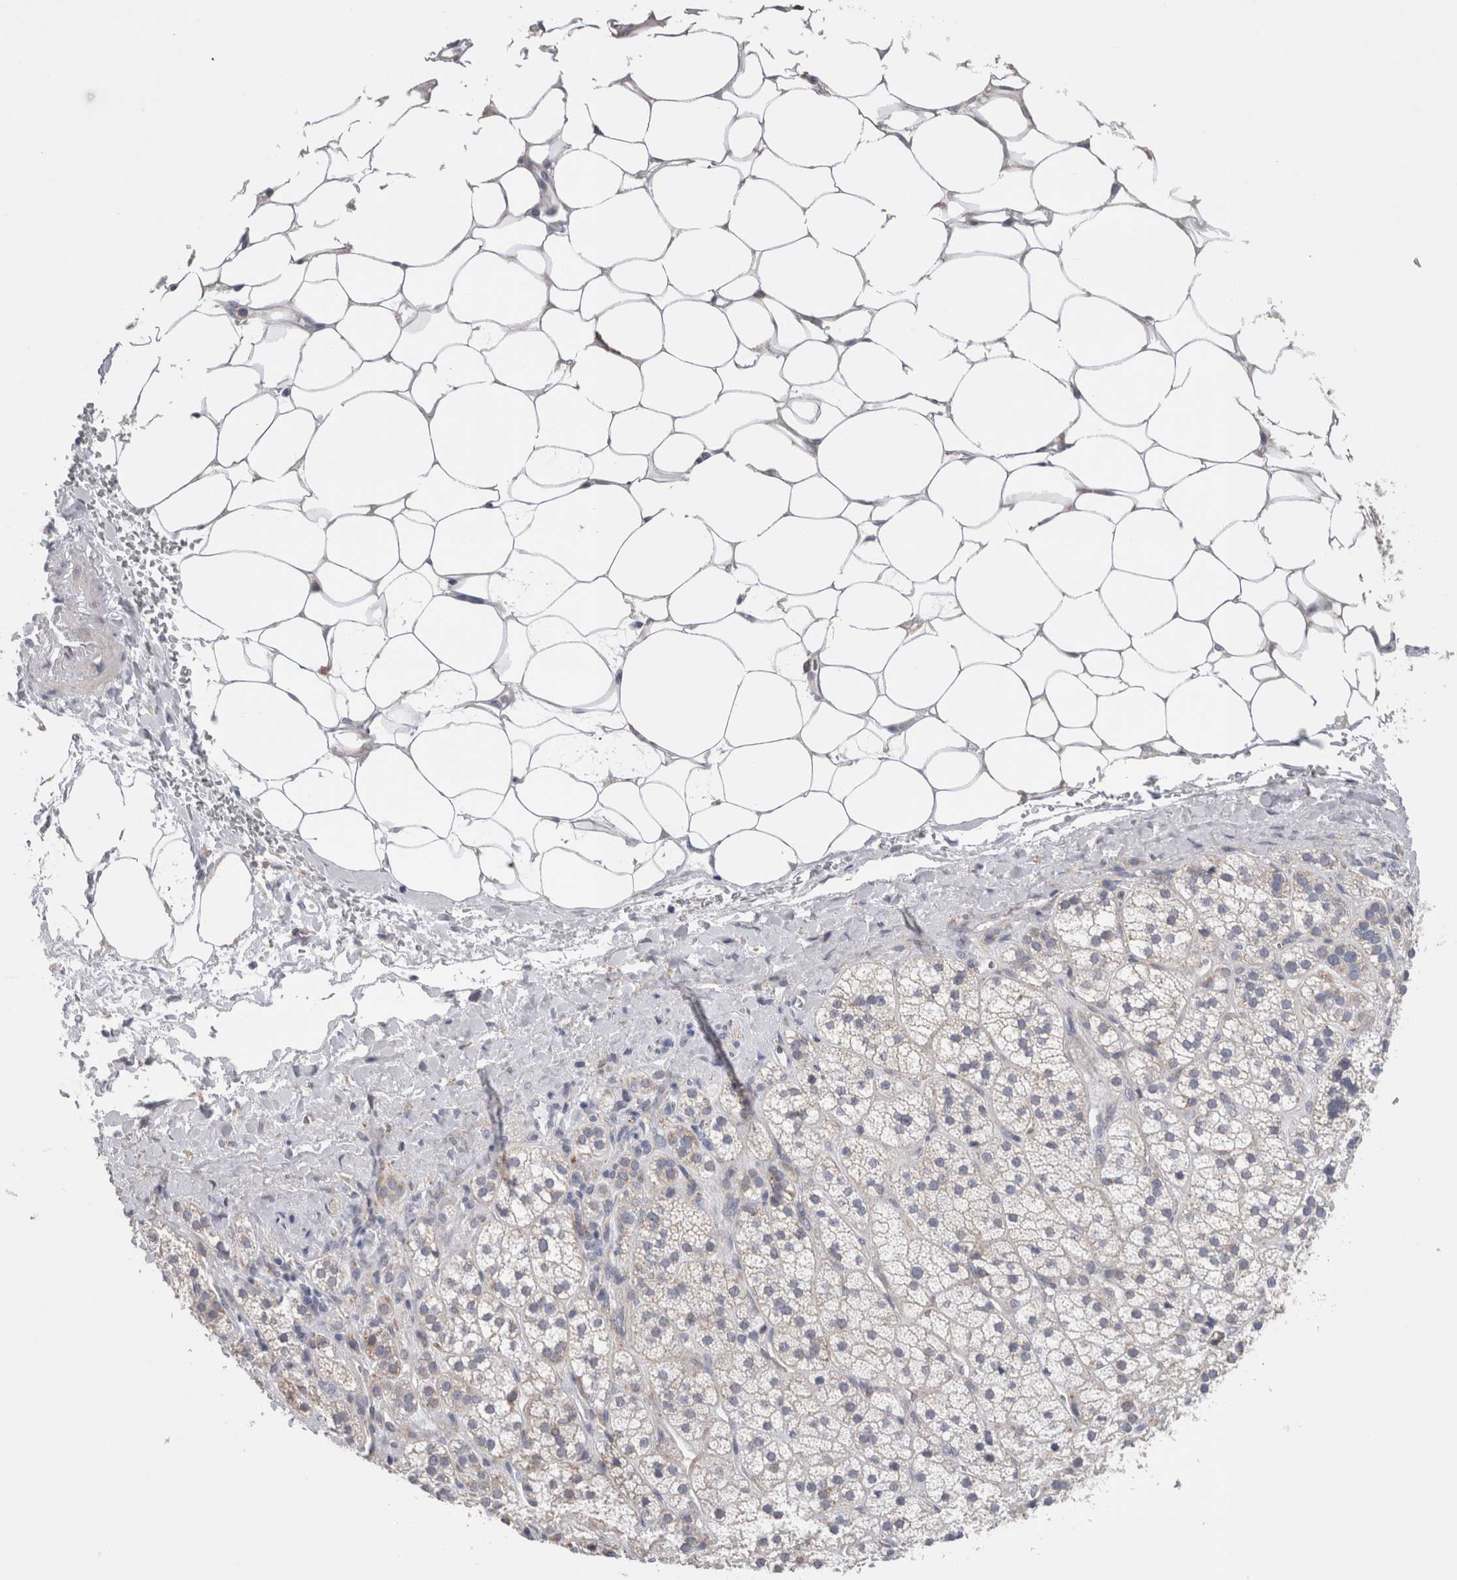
{"staining": {"intensity": "negative", "quantity": "none", "location": "none"}, "tissue": "adrenal gland", "cell_type": "Glandular cells", "image_type": "normal", "snomed": [{"axis": "morphology", "description": "Normal tissue, NOS"}, {"axis": "topography", "description": "Adrenal gland"}], "caption": "Immunohistochemistry (IHC) histopathology image of unremarkable human adrenal gland stained for a protein (brown), which exhibits no expression in glandular cells.", "gene": "GDAP1", "patient": {"sex": "male", "age": 56}}